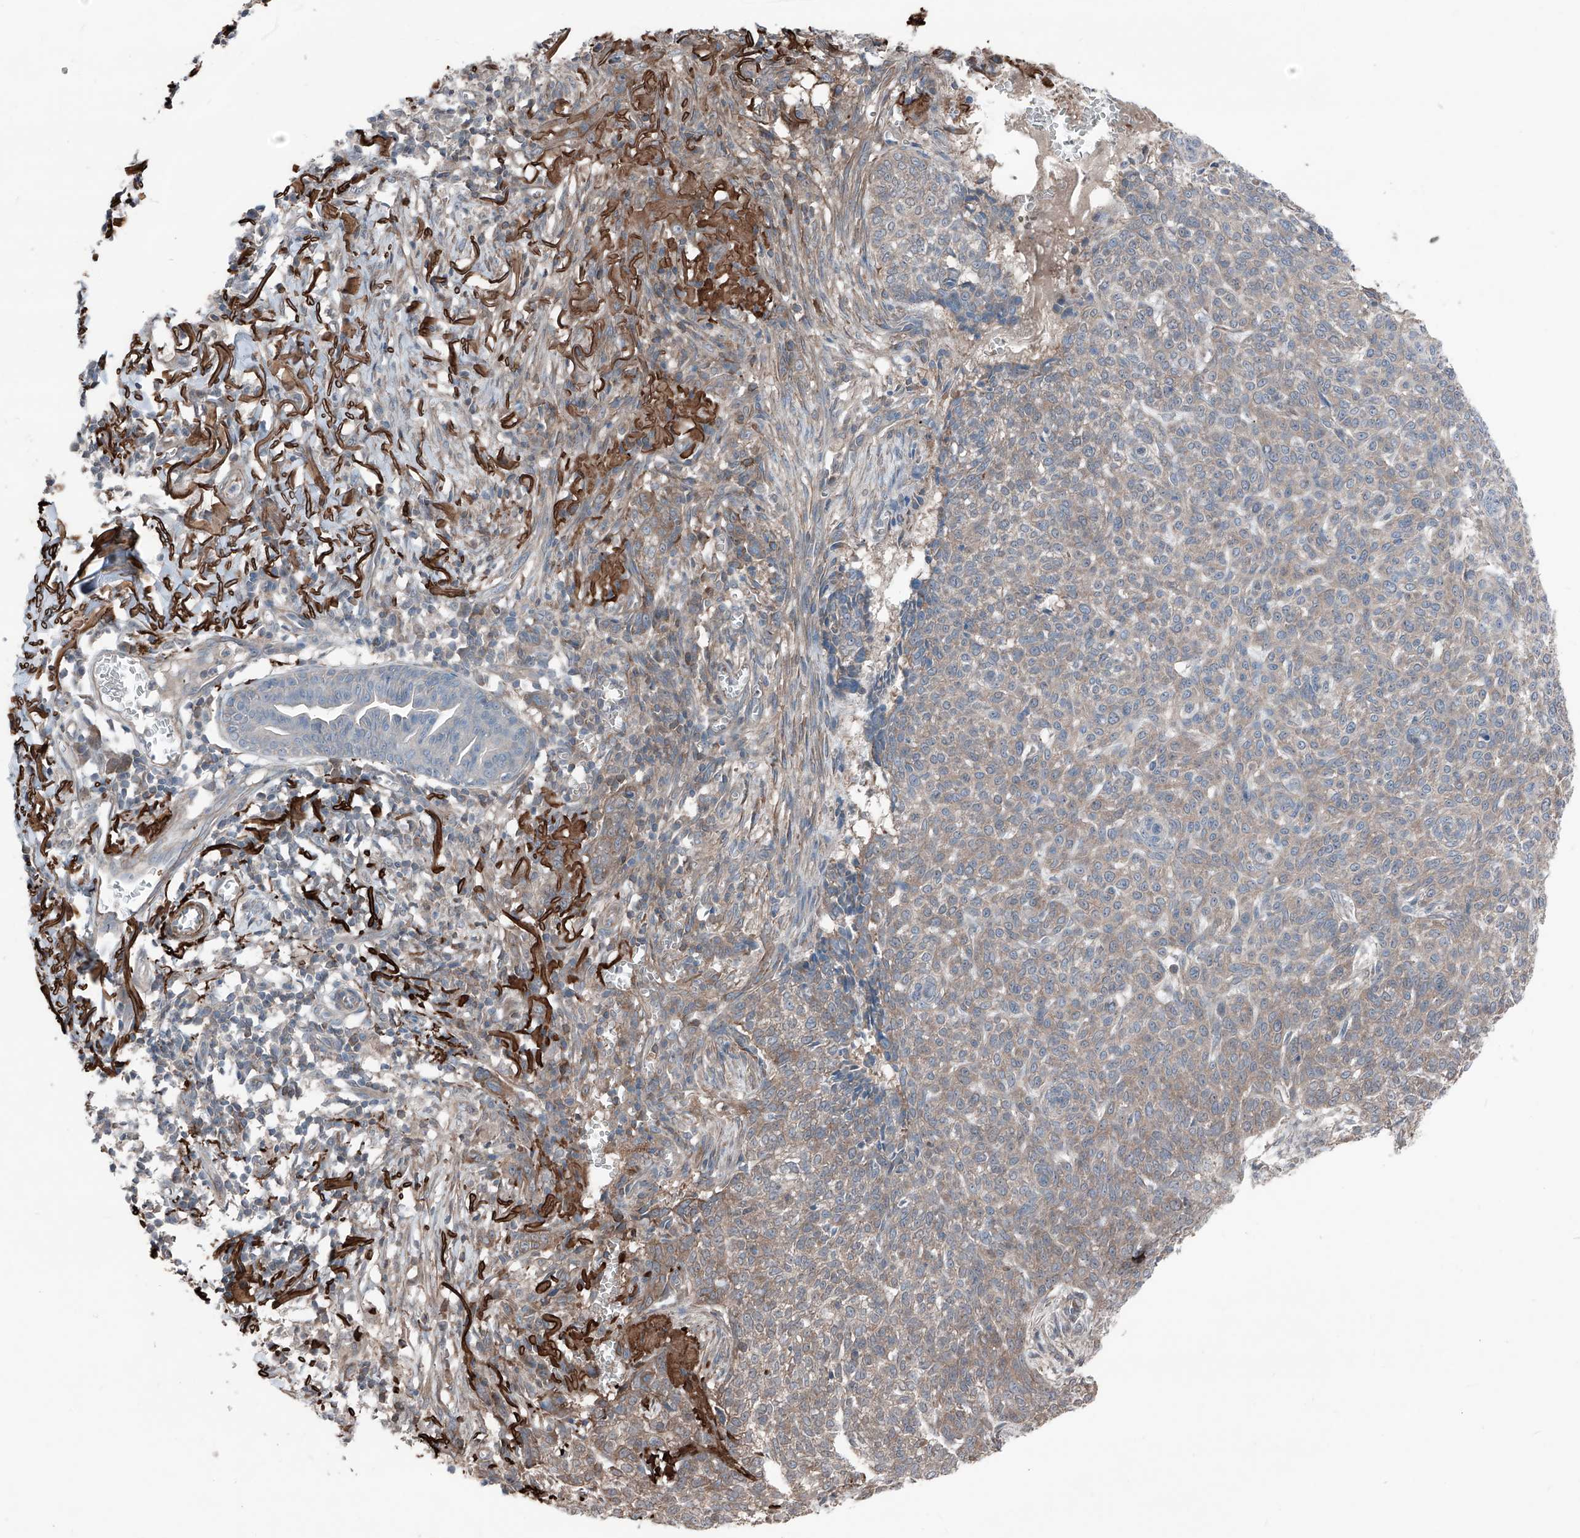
{"staining": {"intensity": "weak", "quantity": ">75%", "location": "cytoplasmic/membranous"}, "tissue": "skin cancer", "cell_type": "Tumor cells", "image_type": "cancer", "snomed": [{"axis": "morphology", "description": "Basal cell carcinoma"}, {"axis": "topography", "description": "Skin"}], "caption": "Immunohistochemistry image of skin basal cell carcinoma stained for a protein (brown), which exhibits low levels of weak cytoplasmic/membranous expression in about >75% of tumor cells.", "gene": "HSPB11", "patient": {"sex": "male", "age": 85}}